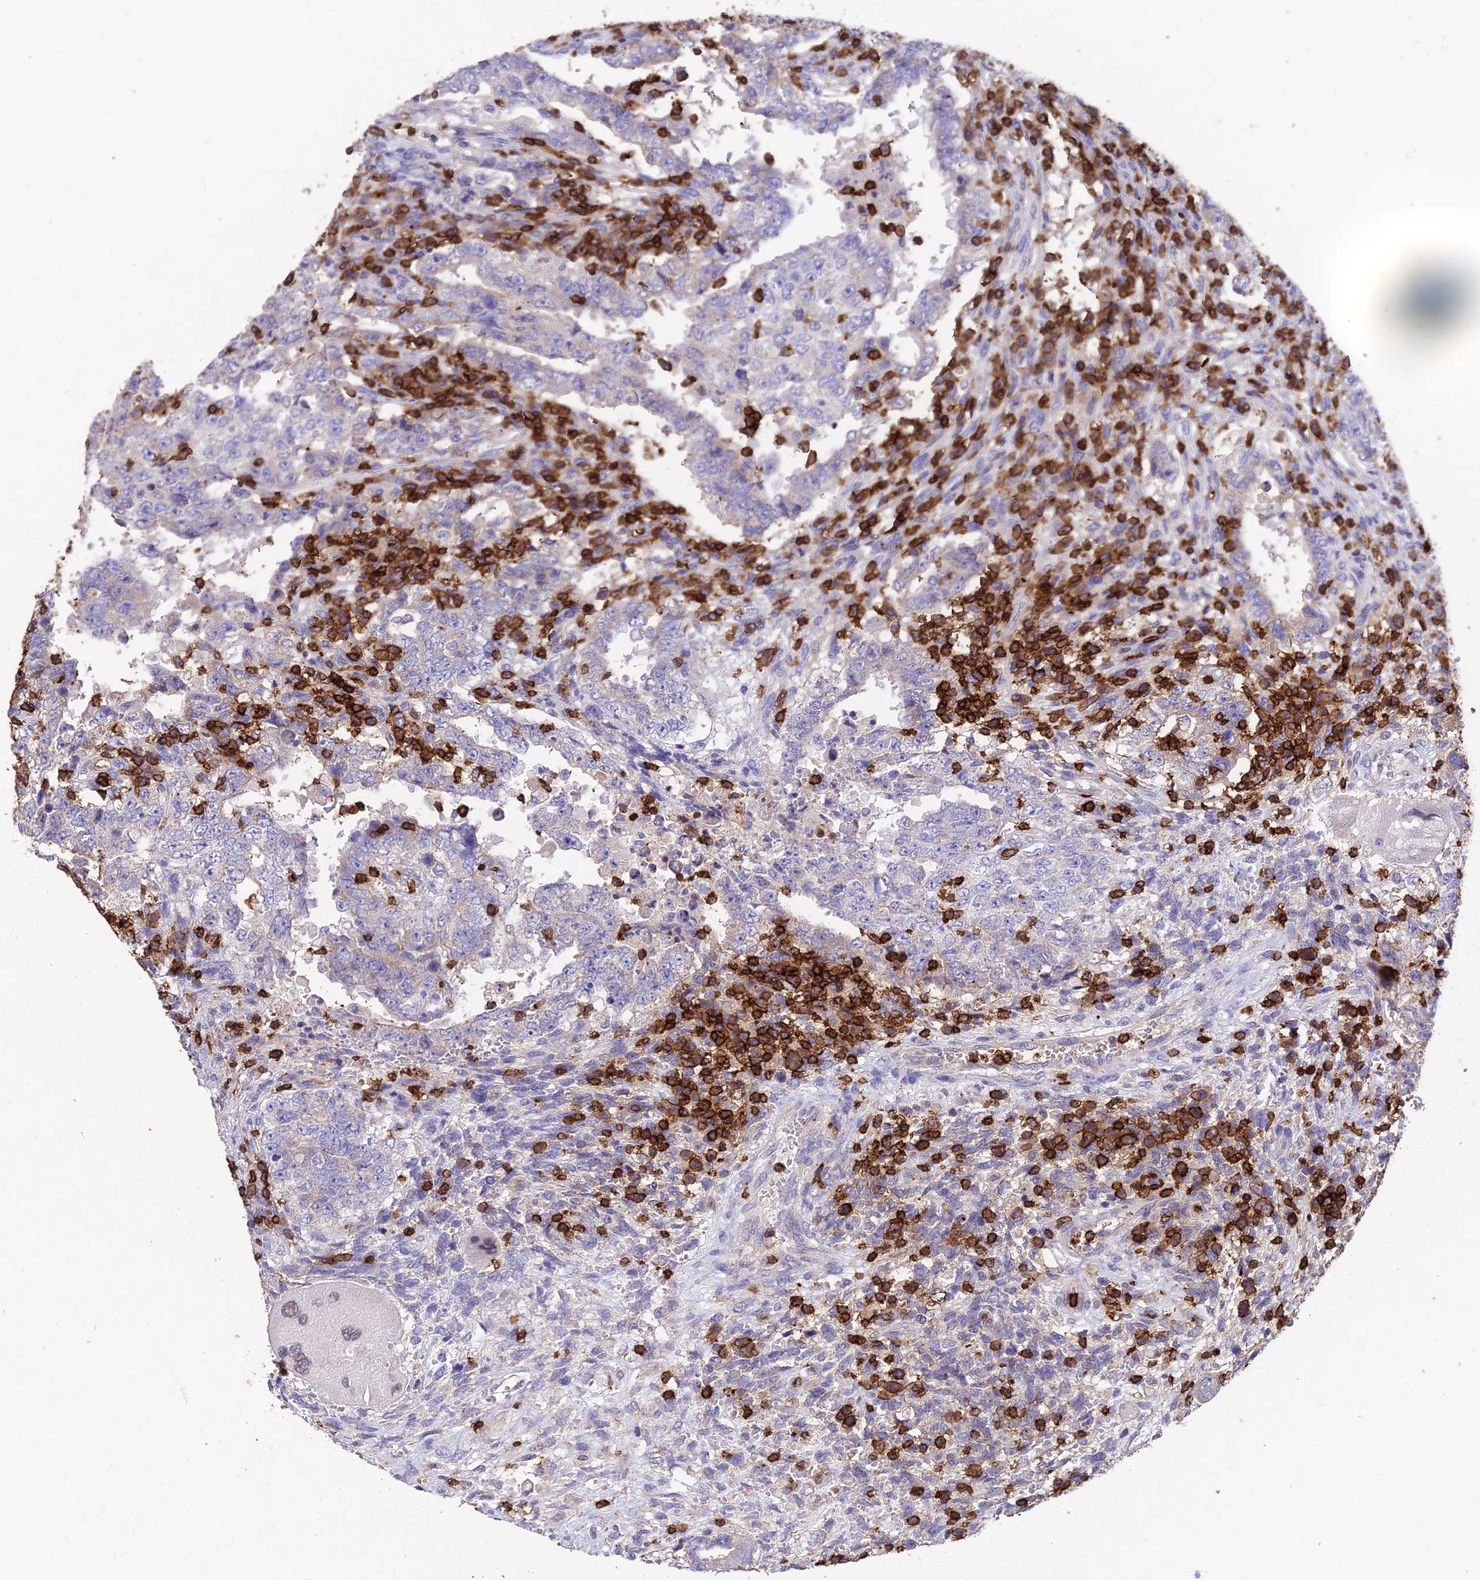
{"staining": {"intensity": "negative", "quantity": "none", "location": "none"}, "tissue": "testis cancer", "cell_type": "Tumor cells", "image_type": "cancer", "snomed": [{"axis": "morphology", "description": "Carcinoma, Embryonal, NOS"}, {"axis": "topography", "description": "Testis"}], "caption": "This is an IHC image of testis embryonal carcinoma. There is no expression in tumor cells.", "gene": "PTPRCAP", "patient": {"sex": "male", "age": 26}}